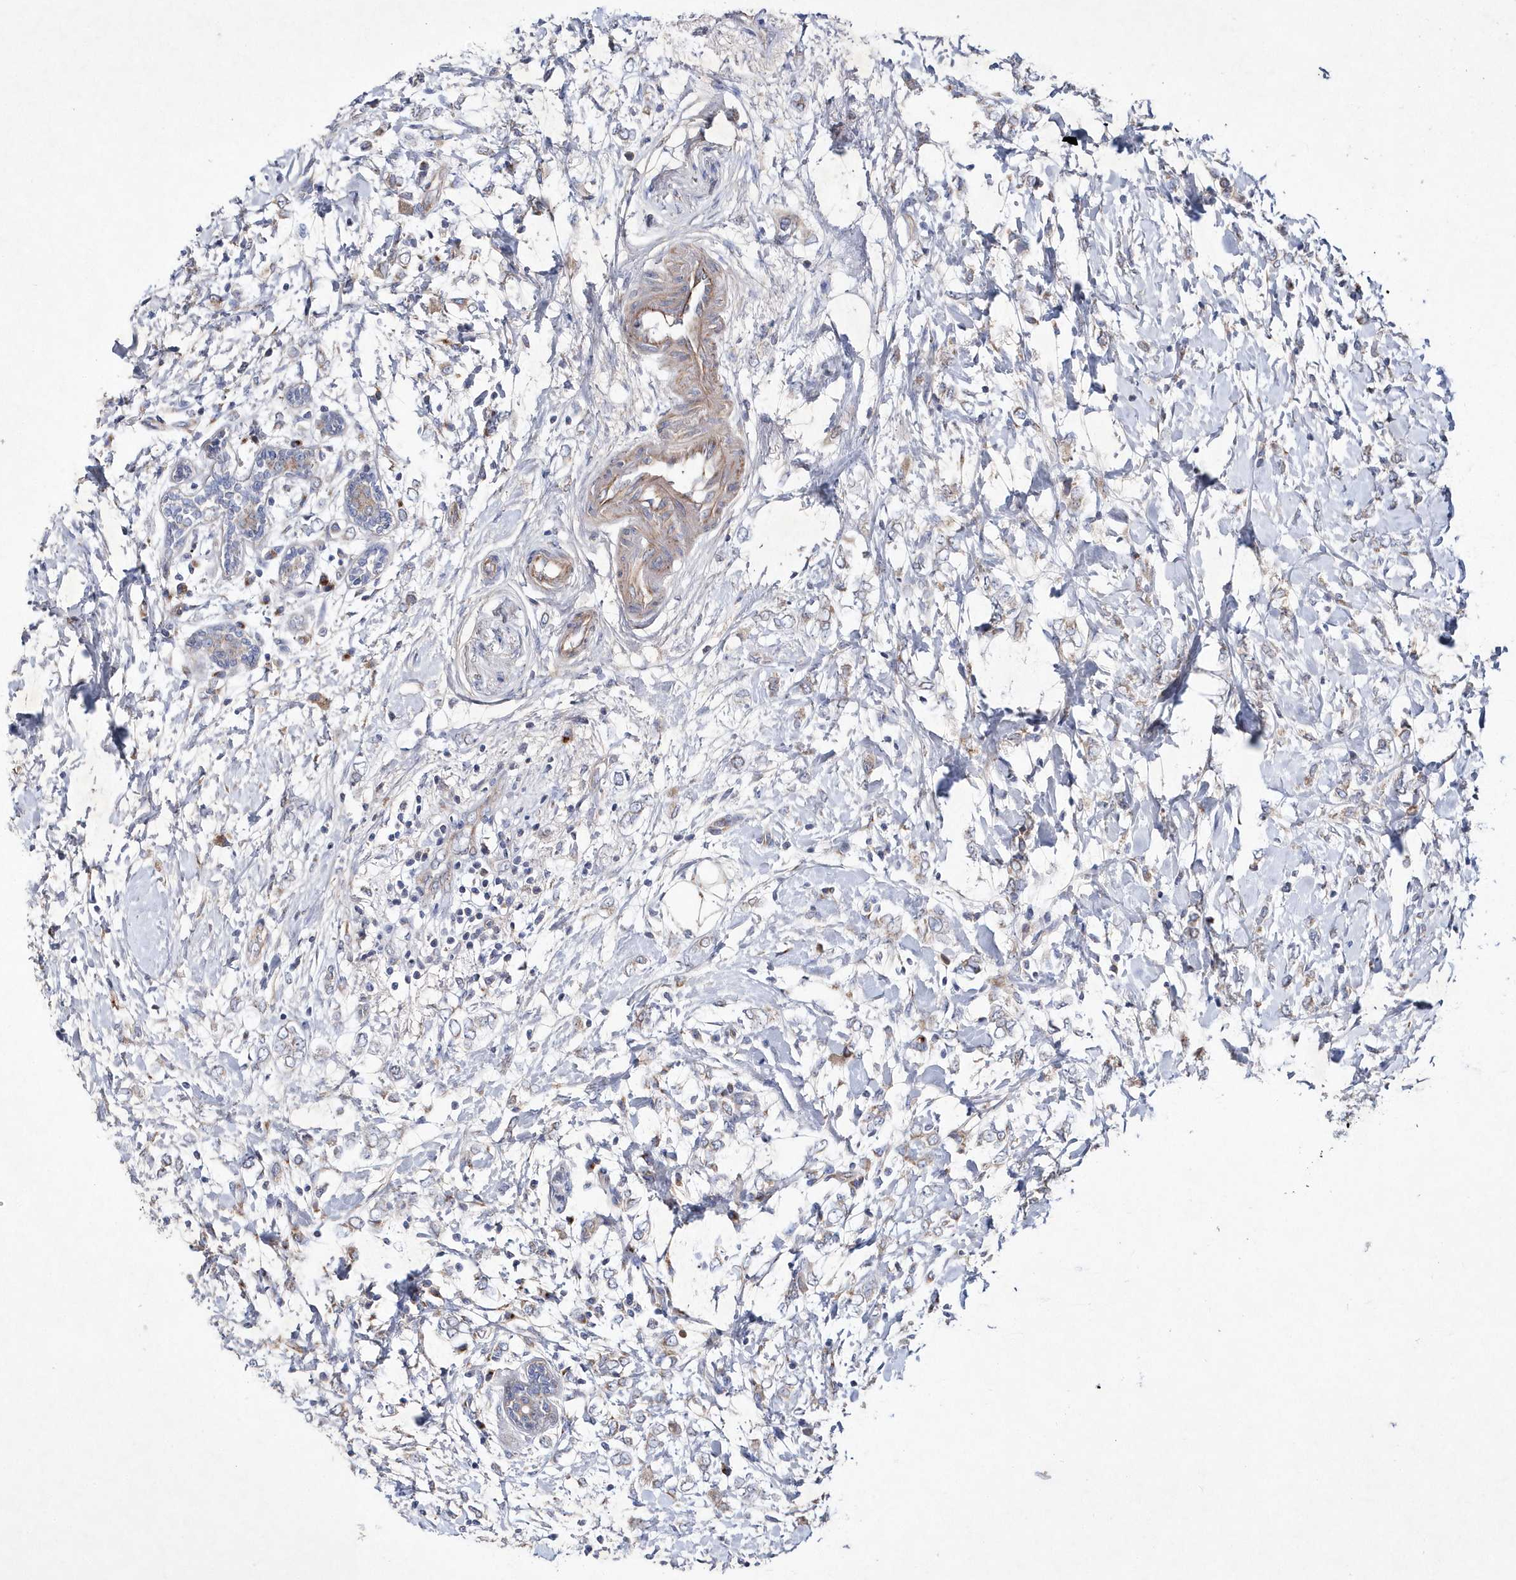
{"staining": {"intensity": "weak", "quantity": "<25%", "location": "cytoplasmic/membranous"}, "tissue": "breast cancer", "cell_type": "Tumor cells", "image_type": "cancer", "snomed": [{"axis": "morphology", "description": "Normal tissue, NOS"}, {"axis": "morphology", "description": "Lobular carcinoma"}, {"axis": "topography", "description": "Breast"}], "caption": "A histopathology image of human lobular carcinoma (breast) is negative for staining in tumor cells. (DAB (3,3'-diaminobenzidine) immunohistochemistry, high magnification).", "gene": "METTL8", "patient": {"sex": "female", "age": 47}}